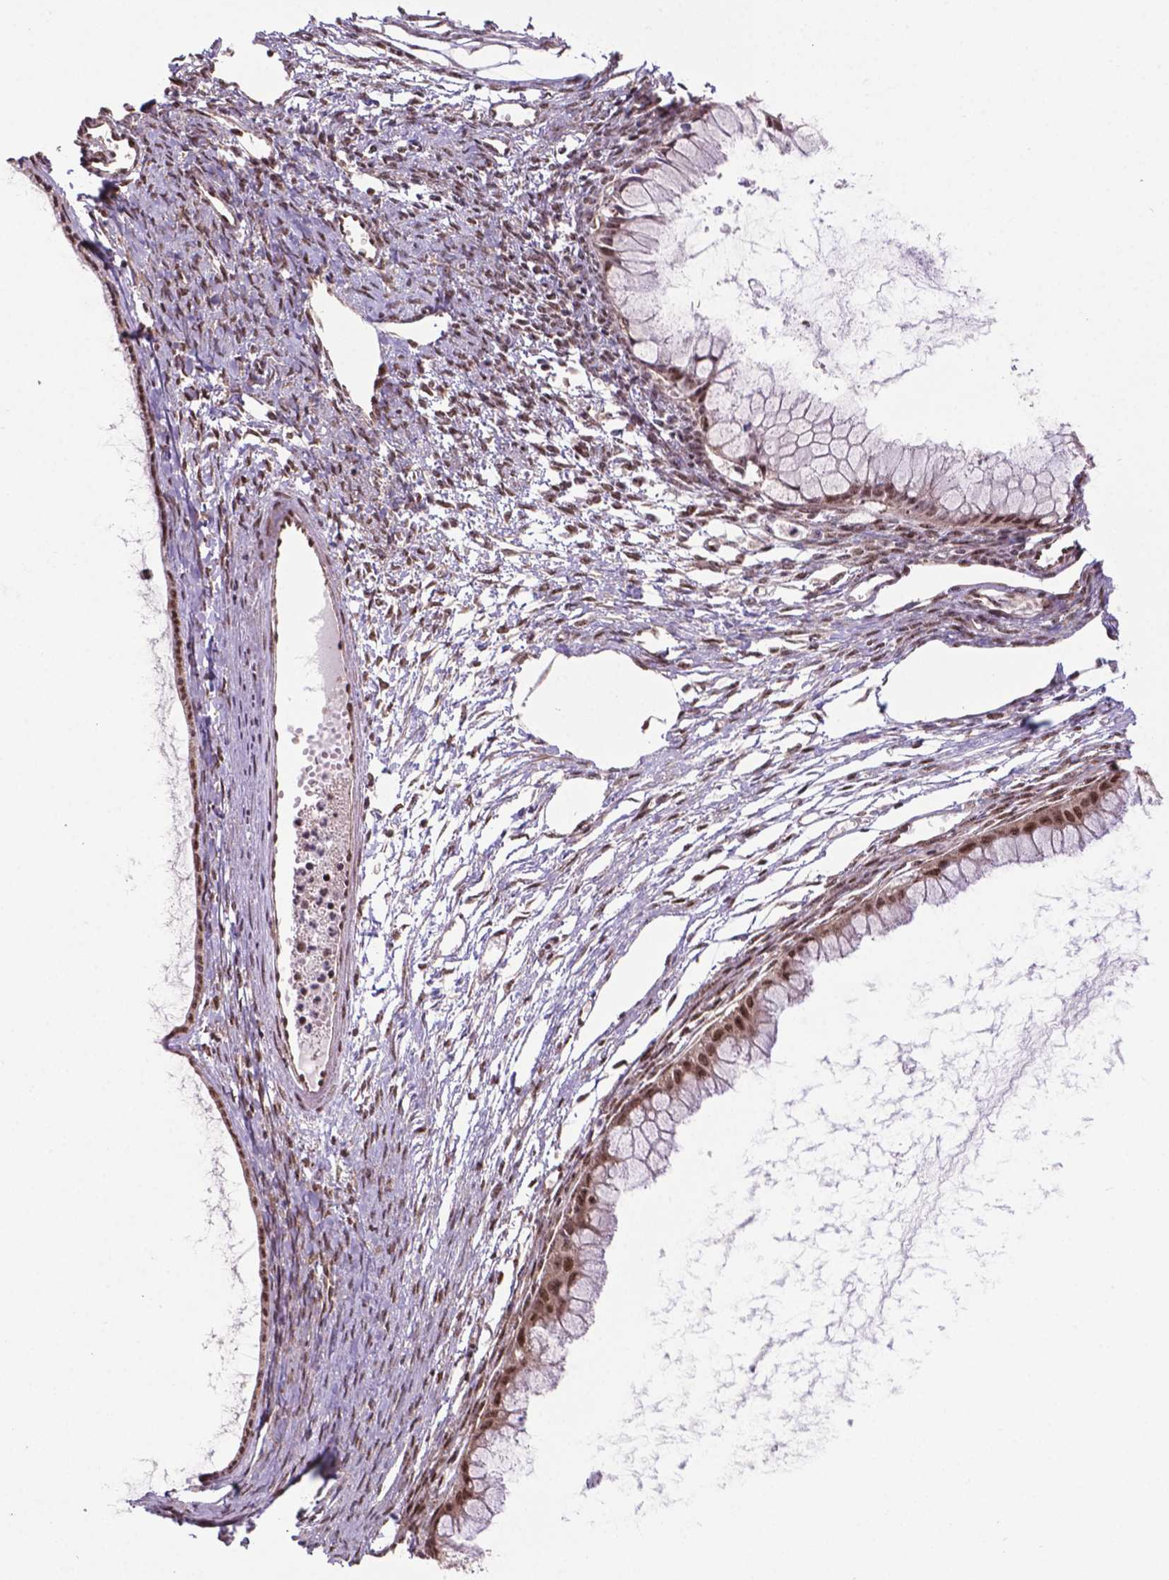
{"staining": {"intensity": "moderate", "quantity": "25%-75%", "location": "nuclear"}, "tissue": "ovarian cancer", "cell_type": "Tumor cells", "image_type": "cancer", "snomed": [{"axis": "morphology", "description": "Cystadenocarcinoma, mucinous, NOS"}, {"axis": "topography", "description": "Ovary"}], "caption": "This micrograph demonstrates immunohistochemistry (IHC) staining of ovarian mucinous cystadenocarcinoma, with medium moderate nuclear expression in about 25%-75% of tumor cells.", "gene": "CSNK2A1", "patient": {"sex": "female", "age": 41}}